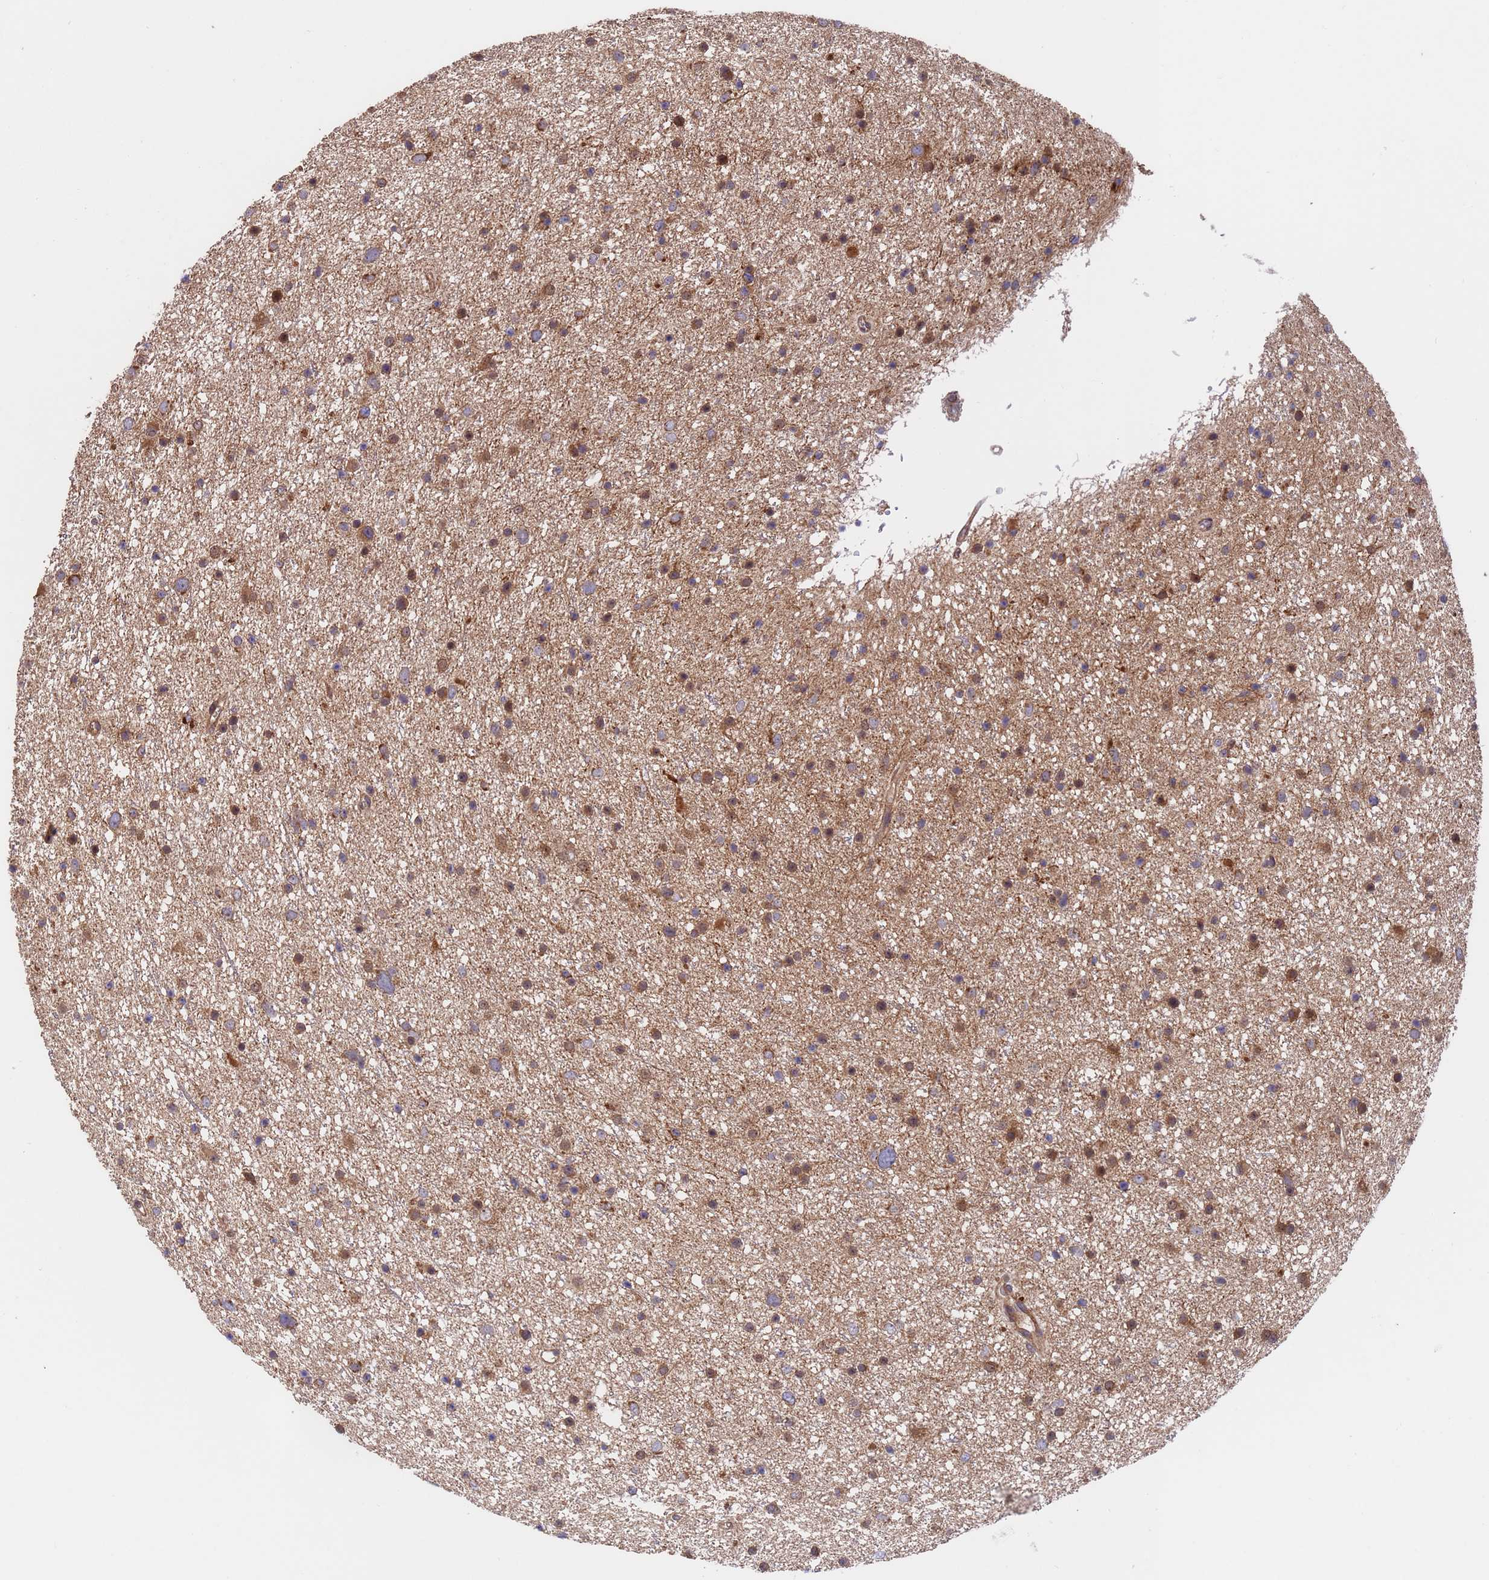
{"staining": {"intensity": "moderate", "quantity": ">75%", "location": "cytoplasmic/membranous"}, "tissue": "glioma", "cell_type": "Tumor cells", "image_type": "cancer", "snomed": [{"axis": "morphology", "description": "Glioma, malignant, Low grade"}, {"axis": "topography", "description": "Cerebral cortex"}], "caption": "Glioma was stained to show a protein in brown. There is medium levels of moderate cytoplasmic/membranous expression in about >75% of tumor cells. Ihc stains the protein in brown and the nuclei are stained blue.", "gene": "TSR3", "patient": {"sex": "female", "age": 39}}